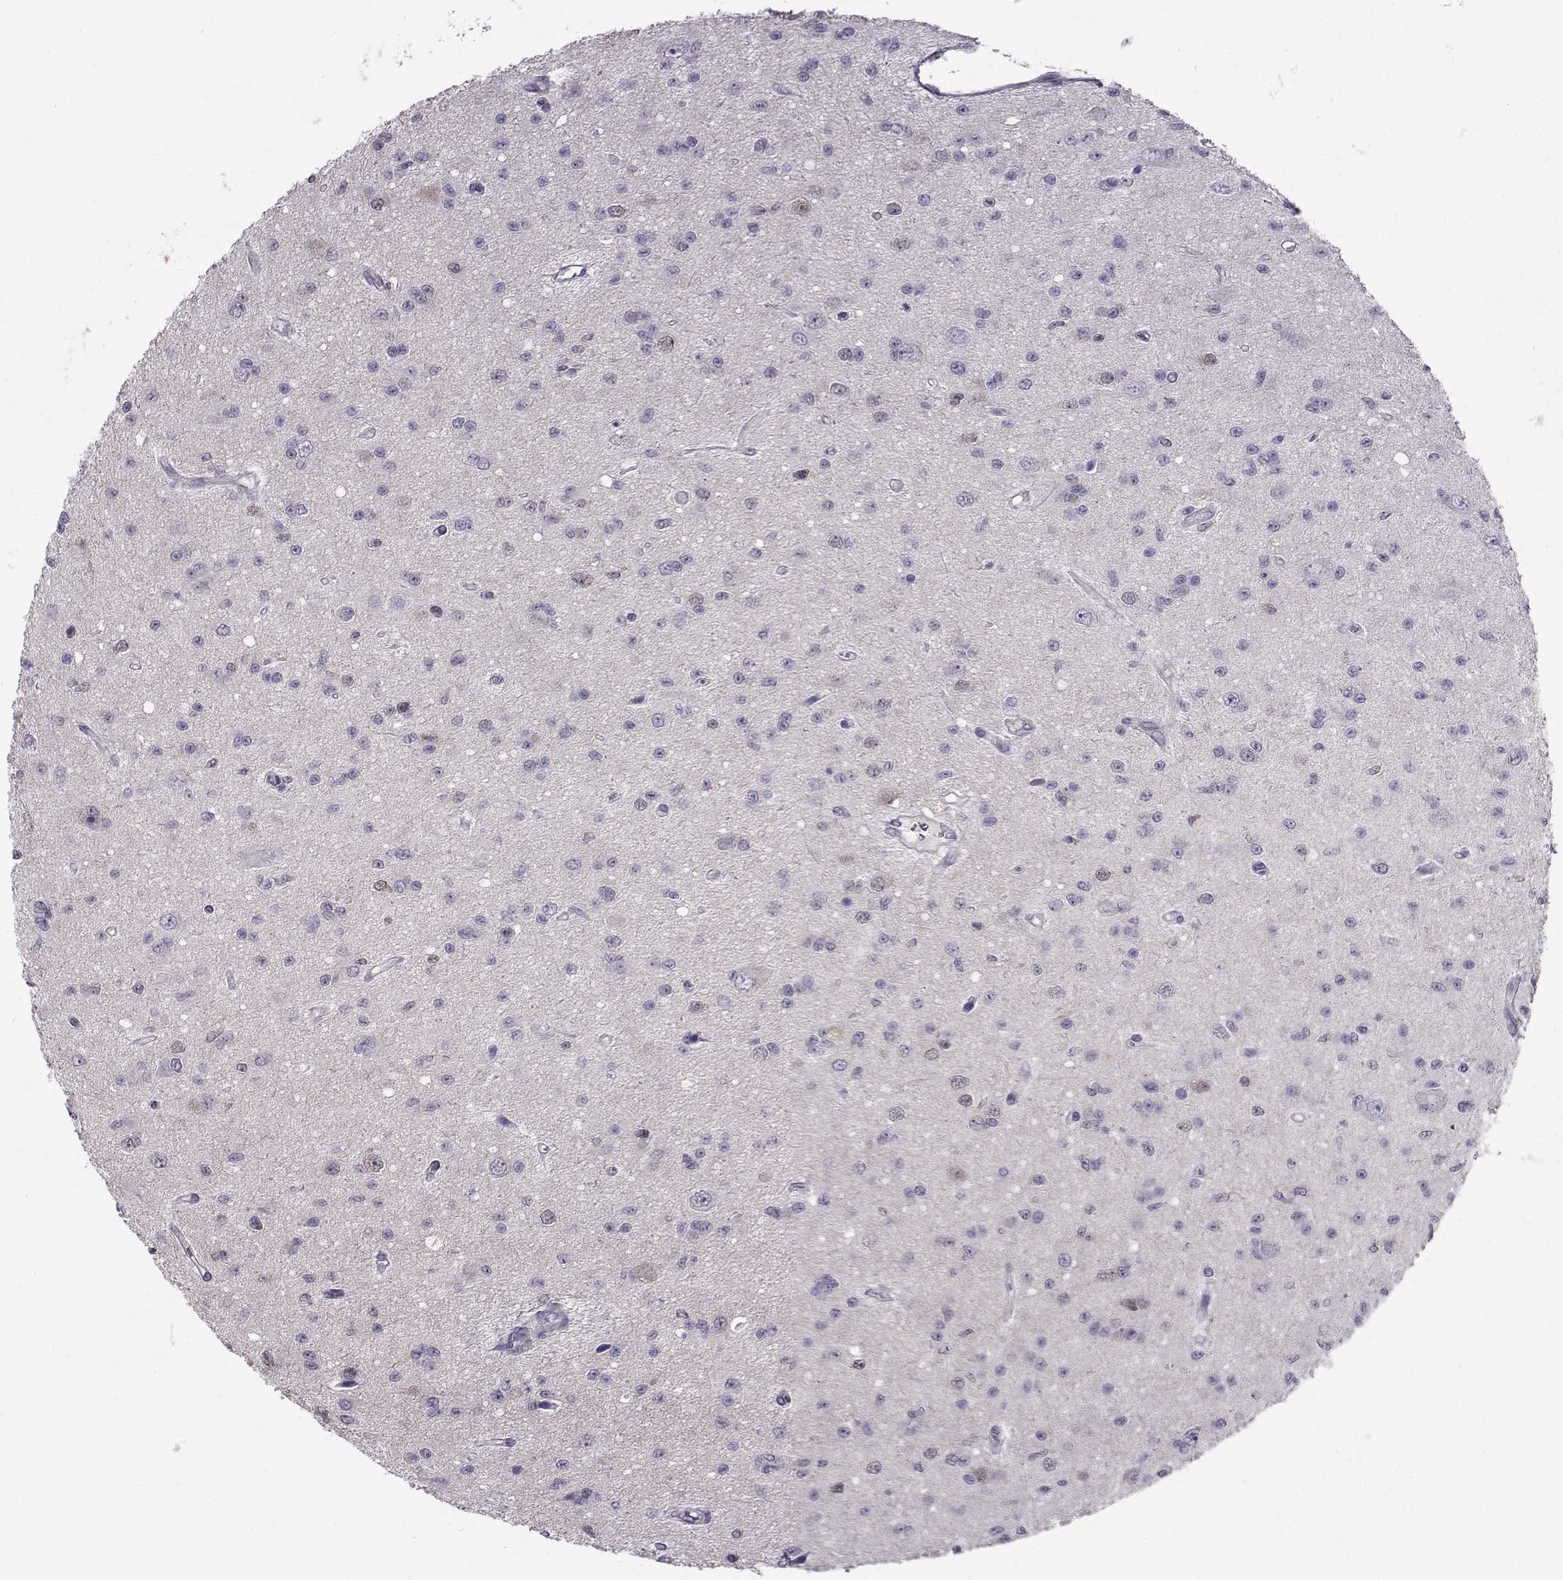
{"staining": {"intensity": "negative", "quantity": "none", "location": "none"}, "tissue": "glioma", "cell_type": "Tumor cells", "image_type": "cancer", "snomed": [{"axis": "morphology", "description": "Glioma, malignant, Low grade"}, {"axis": "topography", "description": "Brain"}], "caption": "This is an immunohistochemistry histopathology image of human malignant glioma (low-grade). There is no positivity in tumor cells.", "gene": "PGK1", "patient": {"sex": "female", "age": 45}}